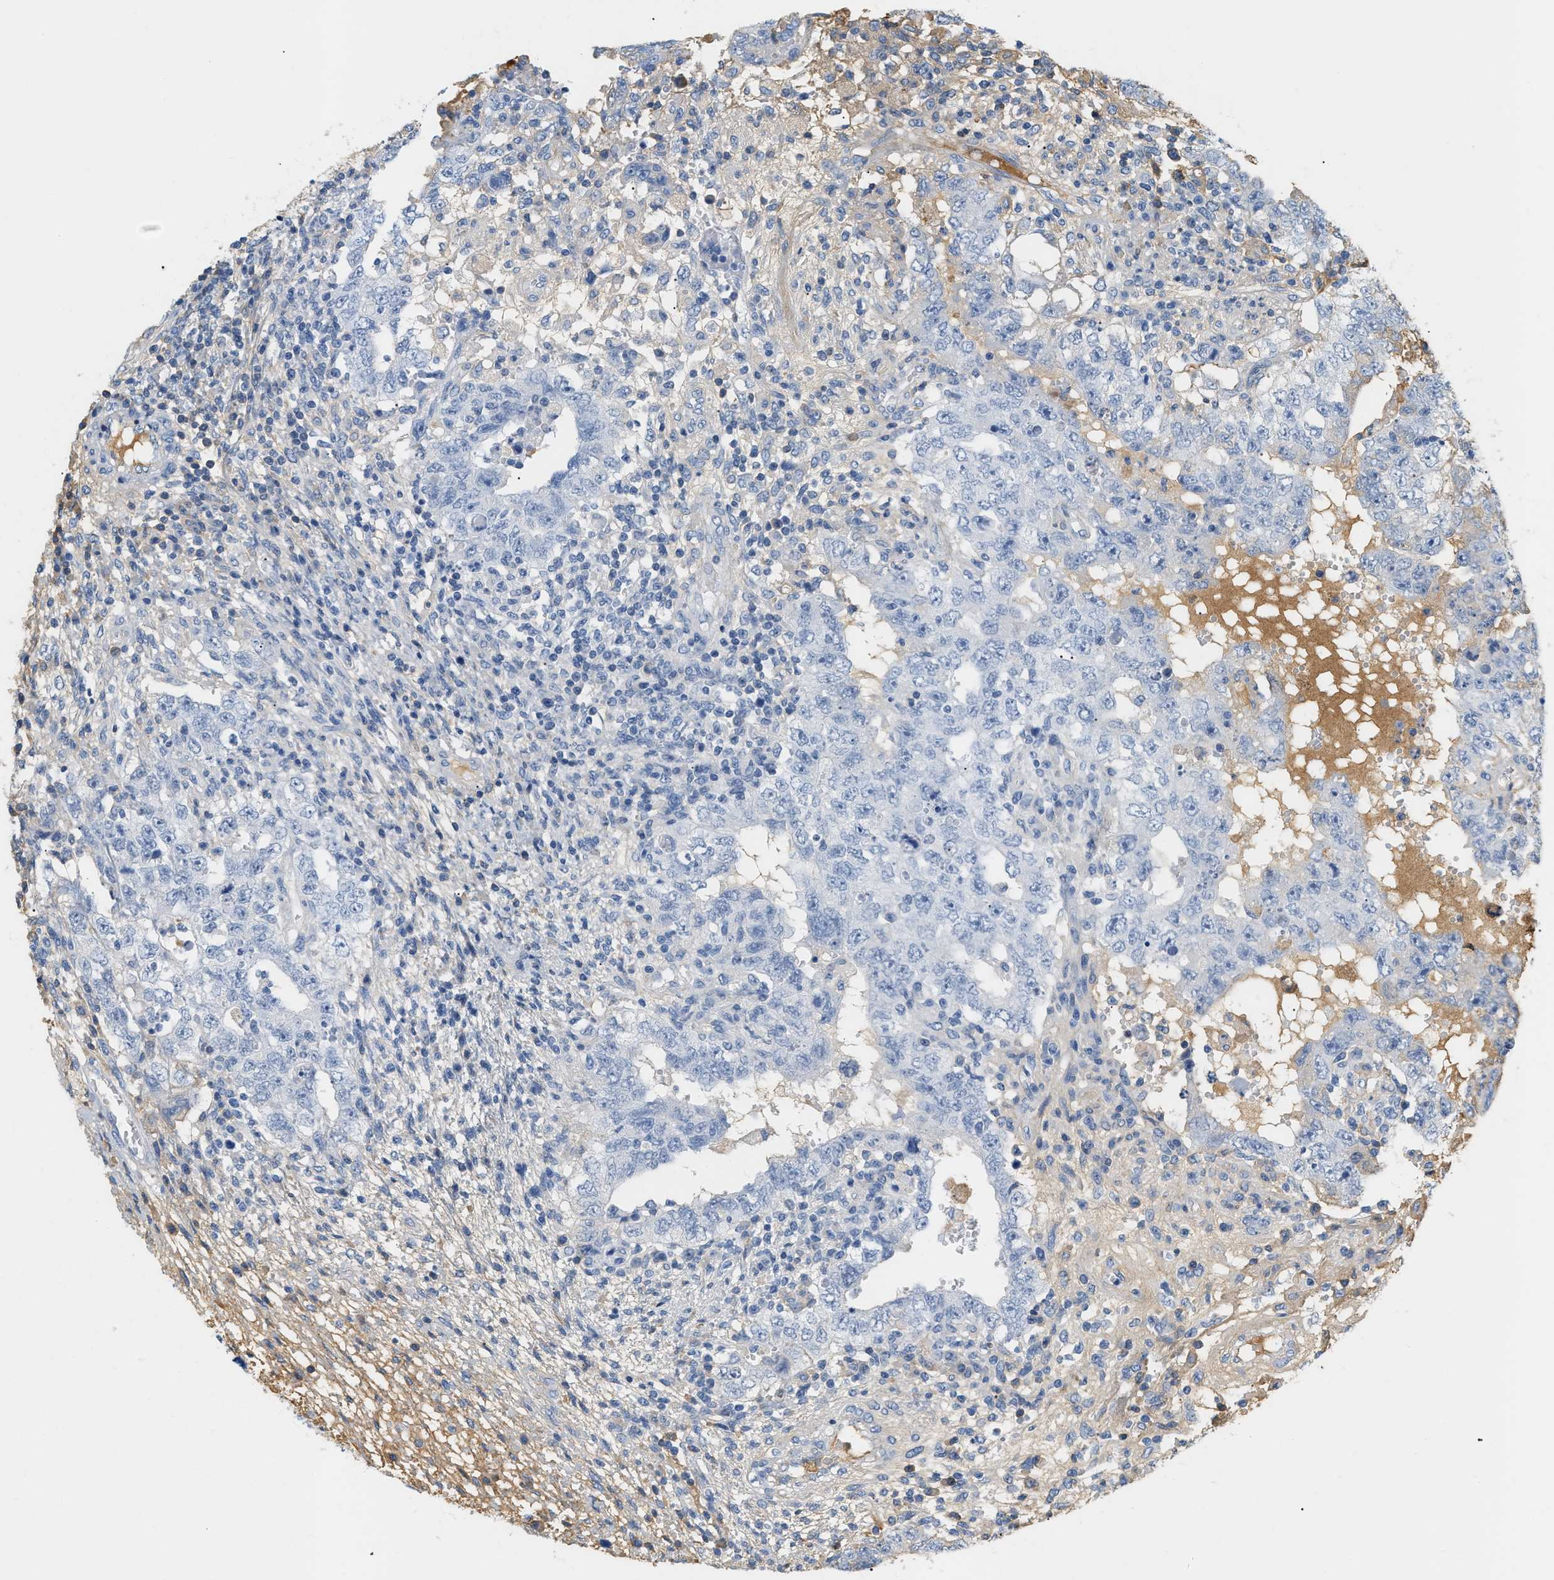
{"staining": {"intensity": "negative", "quantity": "none", "location": "none"}, "tissue": "testis cancer", "cell_type": "Tumor cells", "image_type": "cancer", "snomed": [{"axis": "morphology", "description": "Carcinoma, Embryonal, NOS"}, {"axis": "topography", "description": "Testis"}], "caption": "Testis cancer was stained to show a protein in brown. There is no significant staining in tumor cells. Nuclei are stained in blue.", "gene": "CFH", "patient": {"sex": "male", "age": 26}}